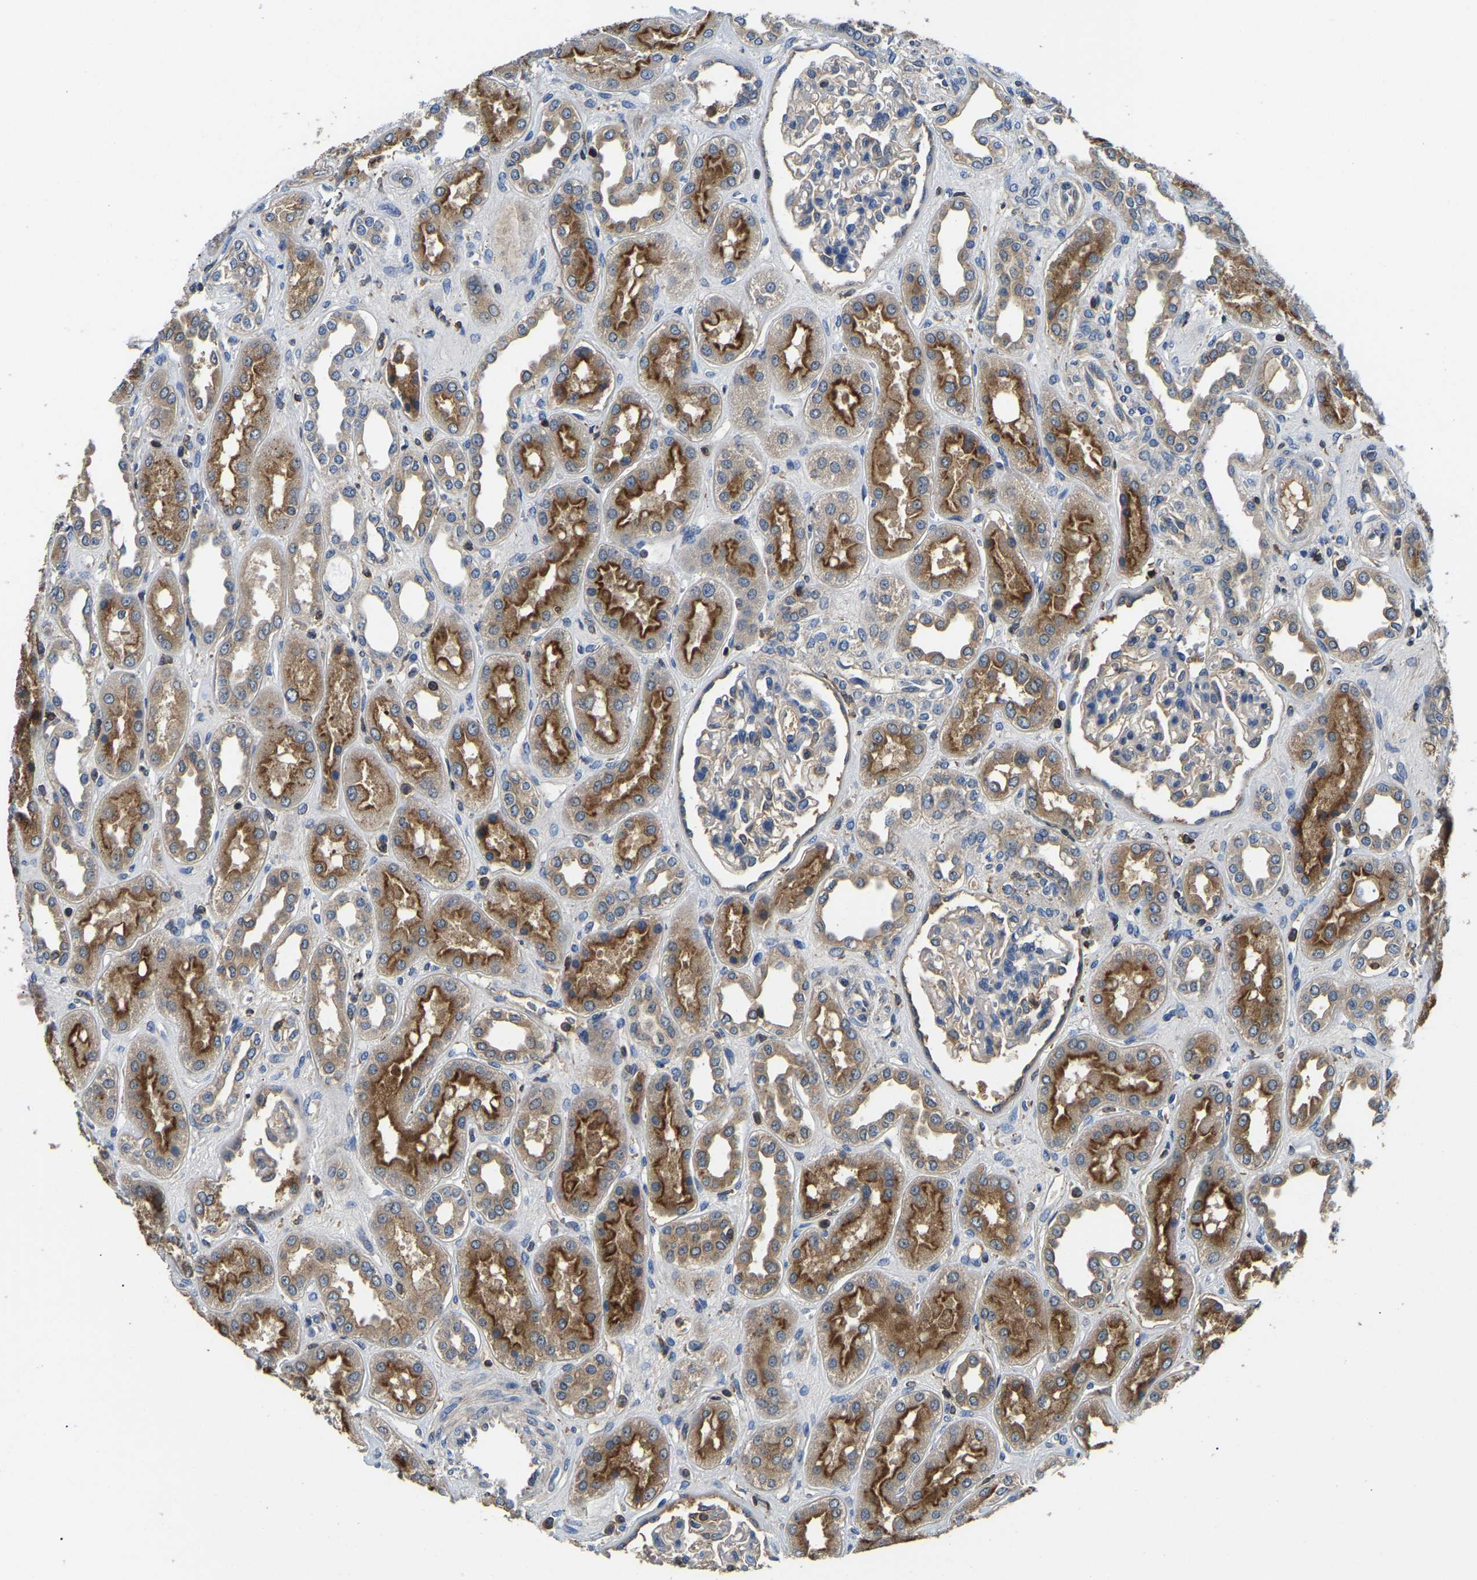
{"staining": {"intensity": "weak", "quantity": "25%-75%", "location": "cytoplasmic/membranous"}, "tissue": "kidney", "cell_type": "Cells in glomeruli", "image_type": "normal", "snomed": [{"axis": "morphology", "description": "Normal tissue, NOS"}, {"axis": "topography", "description": "Kidney"}], "caption": "Immunohistochemistry (IHC) photomicrograph of normal kidney: human kidney stained using immunohistochemistry (IHC) displays low levels of weak protein expression localized specifically in the cytoplasmic/membranous of cells in glomeruli, appearing as a cytoplasmic/membranous brown color.", "gene": "SMPD2", "patient": {"sex": "male", "age": 59}}